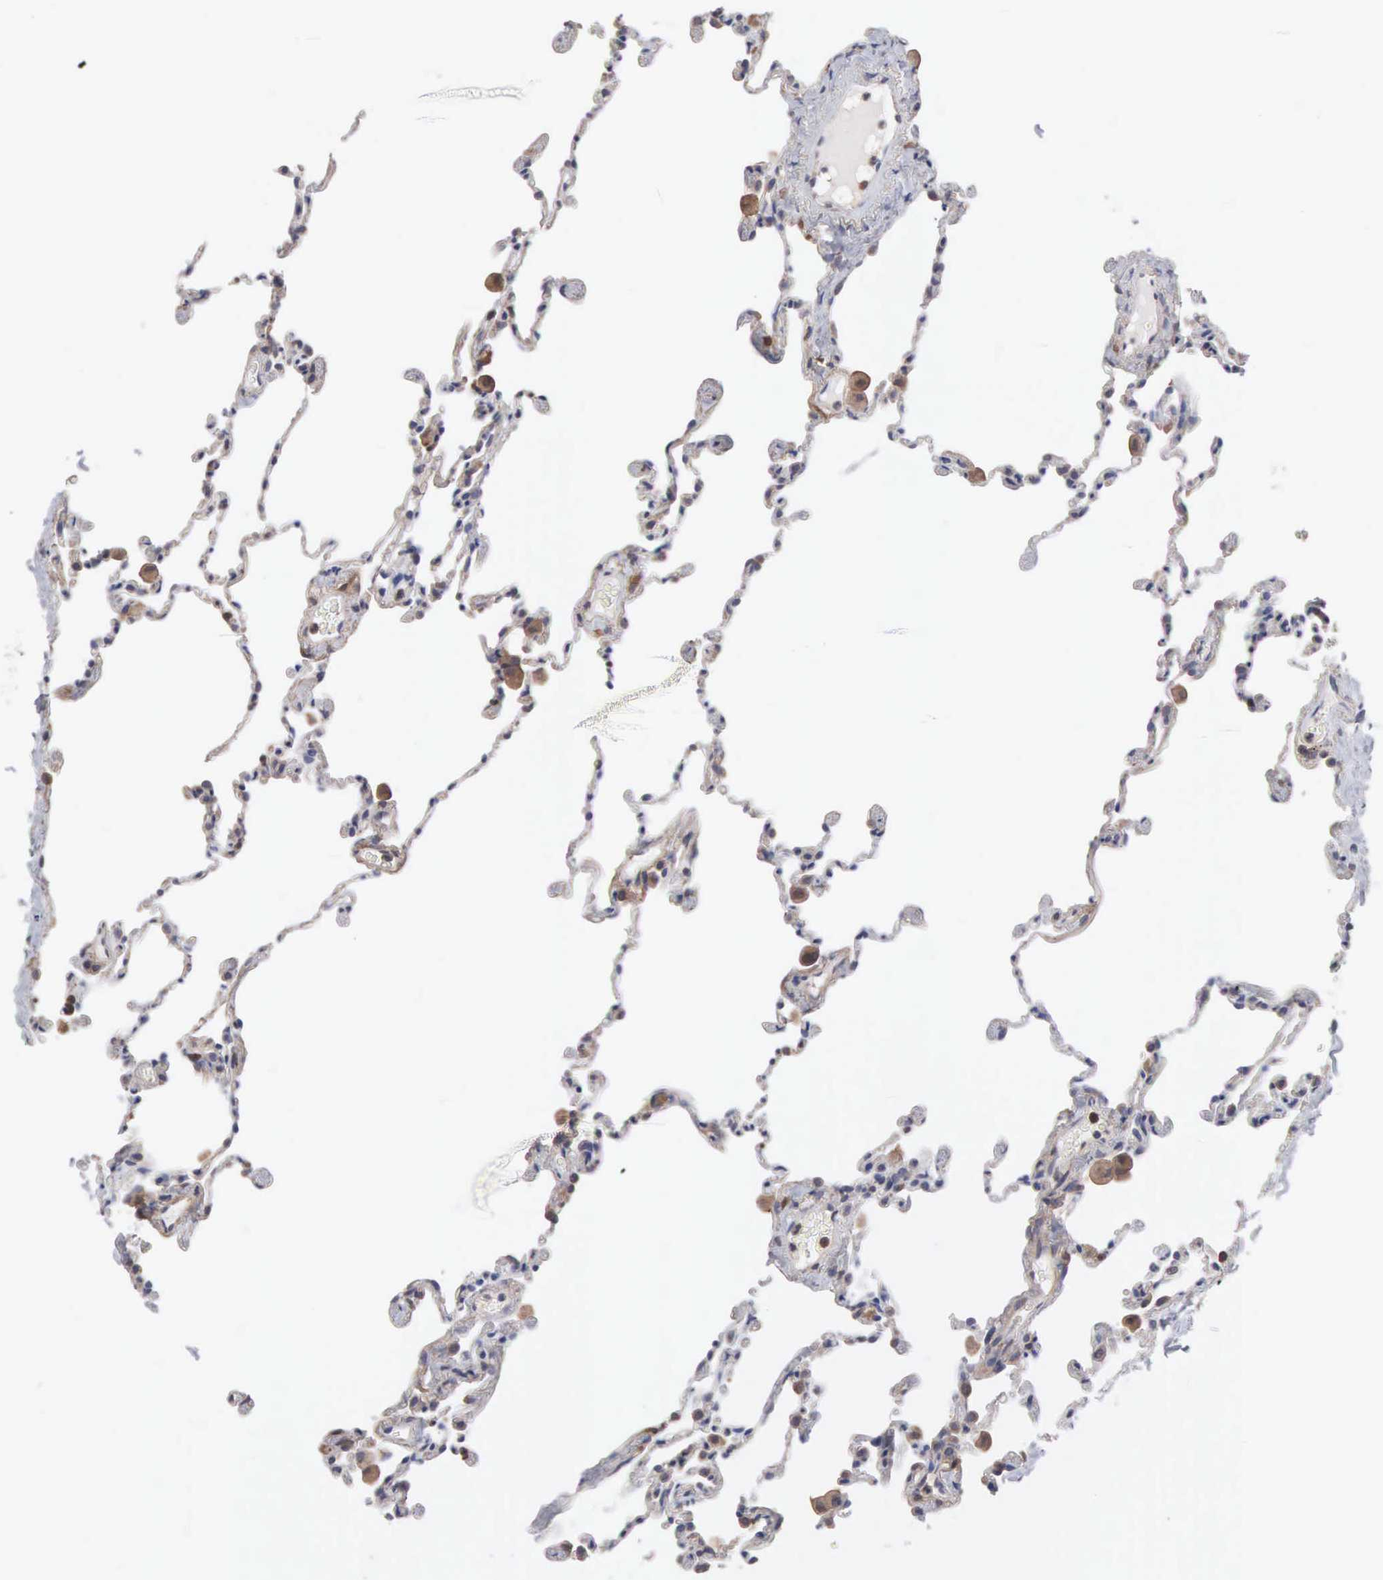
{"staining": {"intensity": "moderate", "quantity": "<25%", "location": "cytoplasmic/membranous"}, "tissue": "lung", "cell_type": "Alveolar cells", "image_type": "normal", "snomed": [{"axis": "morphology", "description": "Normal tissue, NOS"}, {"axis": "topography", "description": "Lung"}], "caption": "A low amount of moderate cytoplasmic/membranous staining is present in approximately <25% of alveolar cells in normal lung. (brown staining indicates protein expression, while blue staining denotes nuclei).", "gene": "MTHFD1", "patient": {"sex": "female", "age": 61}}